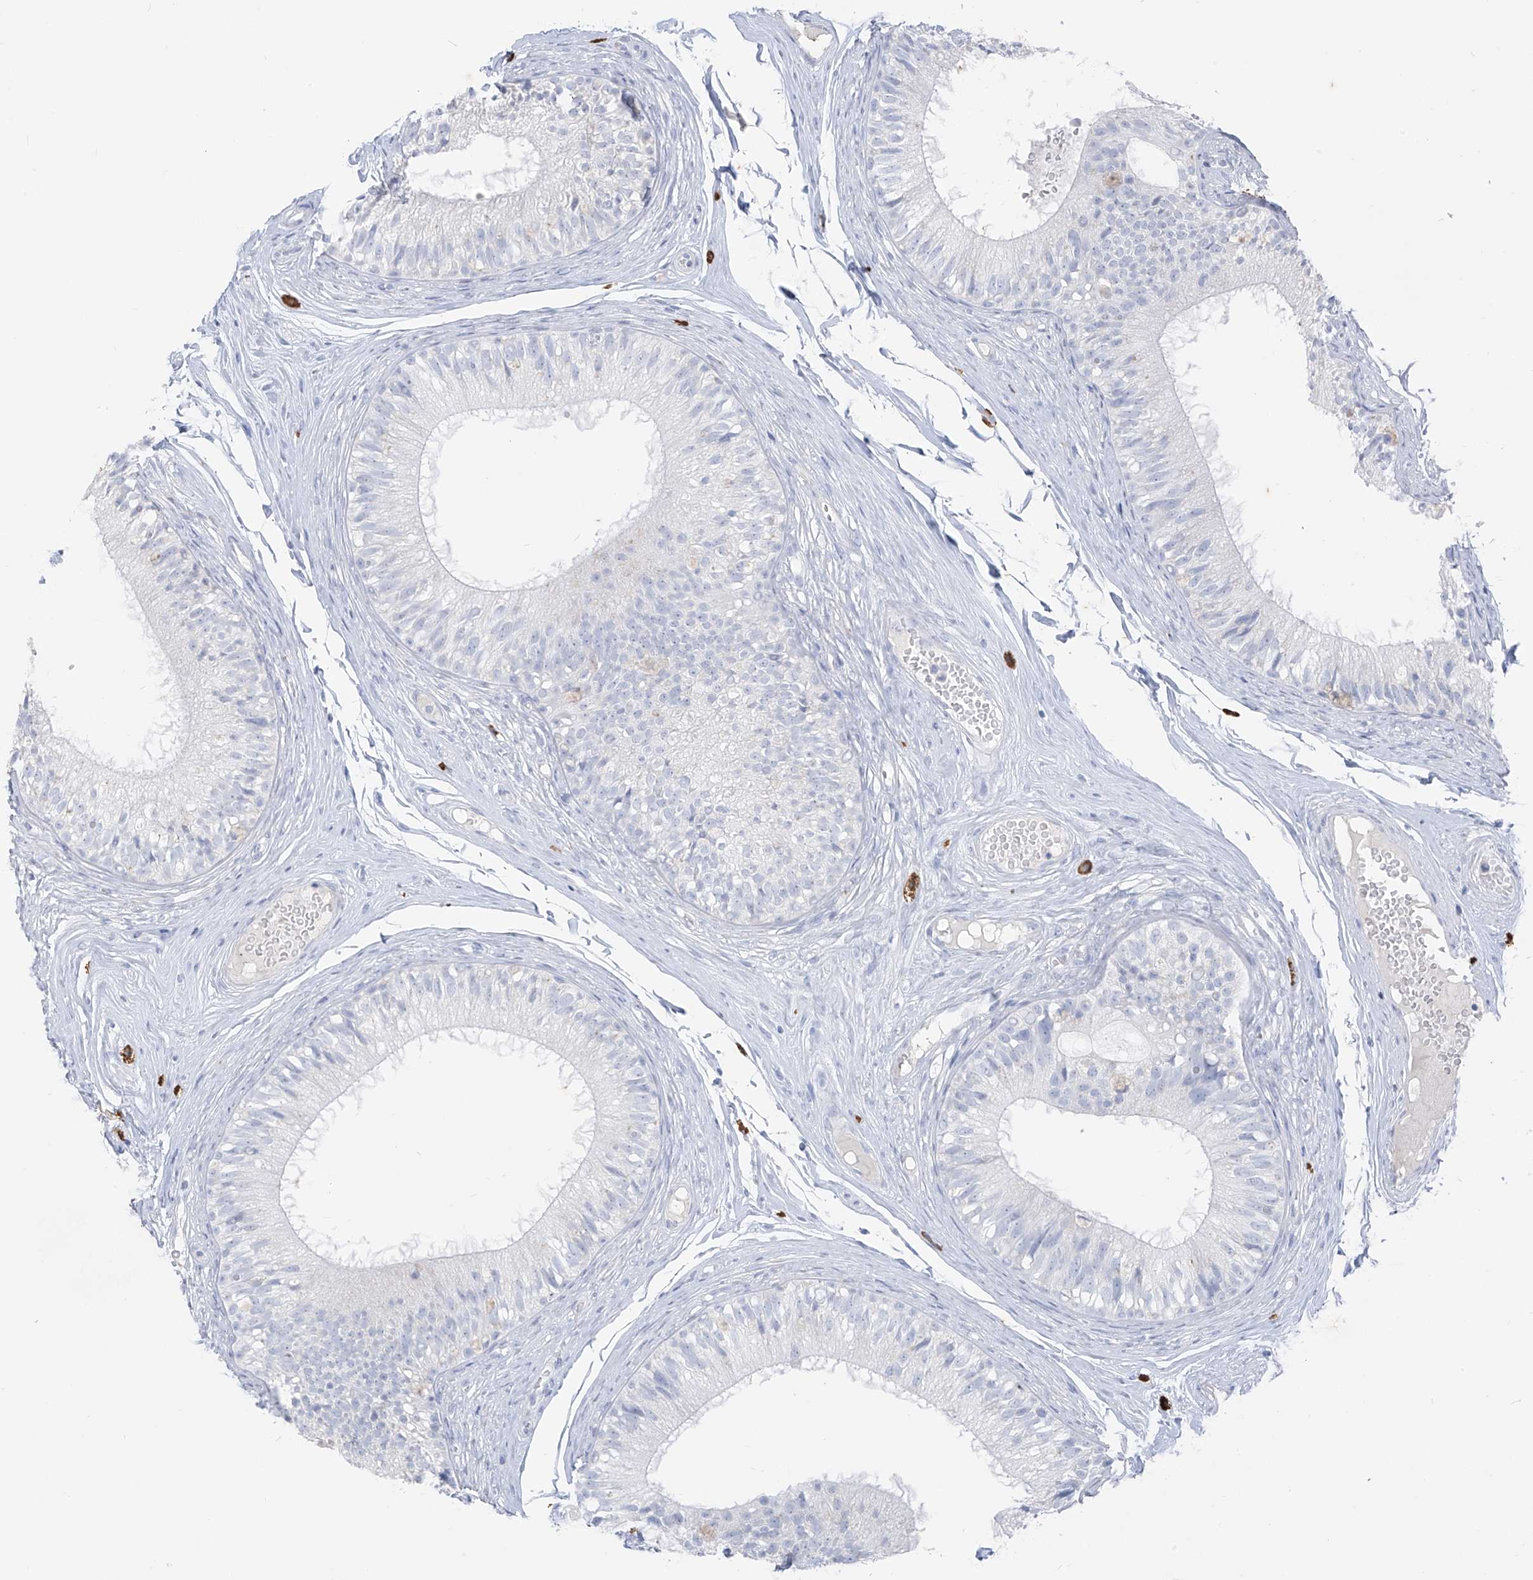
{"staining": {"intensity": "negative", "quantity": "none", "location": "none"}, "tissue": "epididymis", "cell_type": "Glandular cells", "image_type": "normal", "snomed": [{"axis": "morphology", "description": "Normal tissue, NOS"}, {"axis": "morphology", "description": "Seminoma in situ"}, {"axis": "topography", "description": "Testis"}, {"axis": "topography", "description": "Epididymis"}], "caption": "This is a photomicrograph of immunohistochemistry staining of benign epididymis, which shows no staining in glandular cells.", "gene": "CX3CR1", "patient": {"sex": "male", "age": 28}}